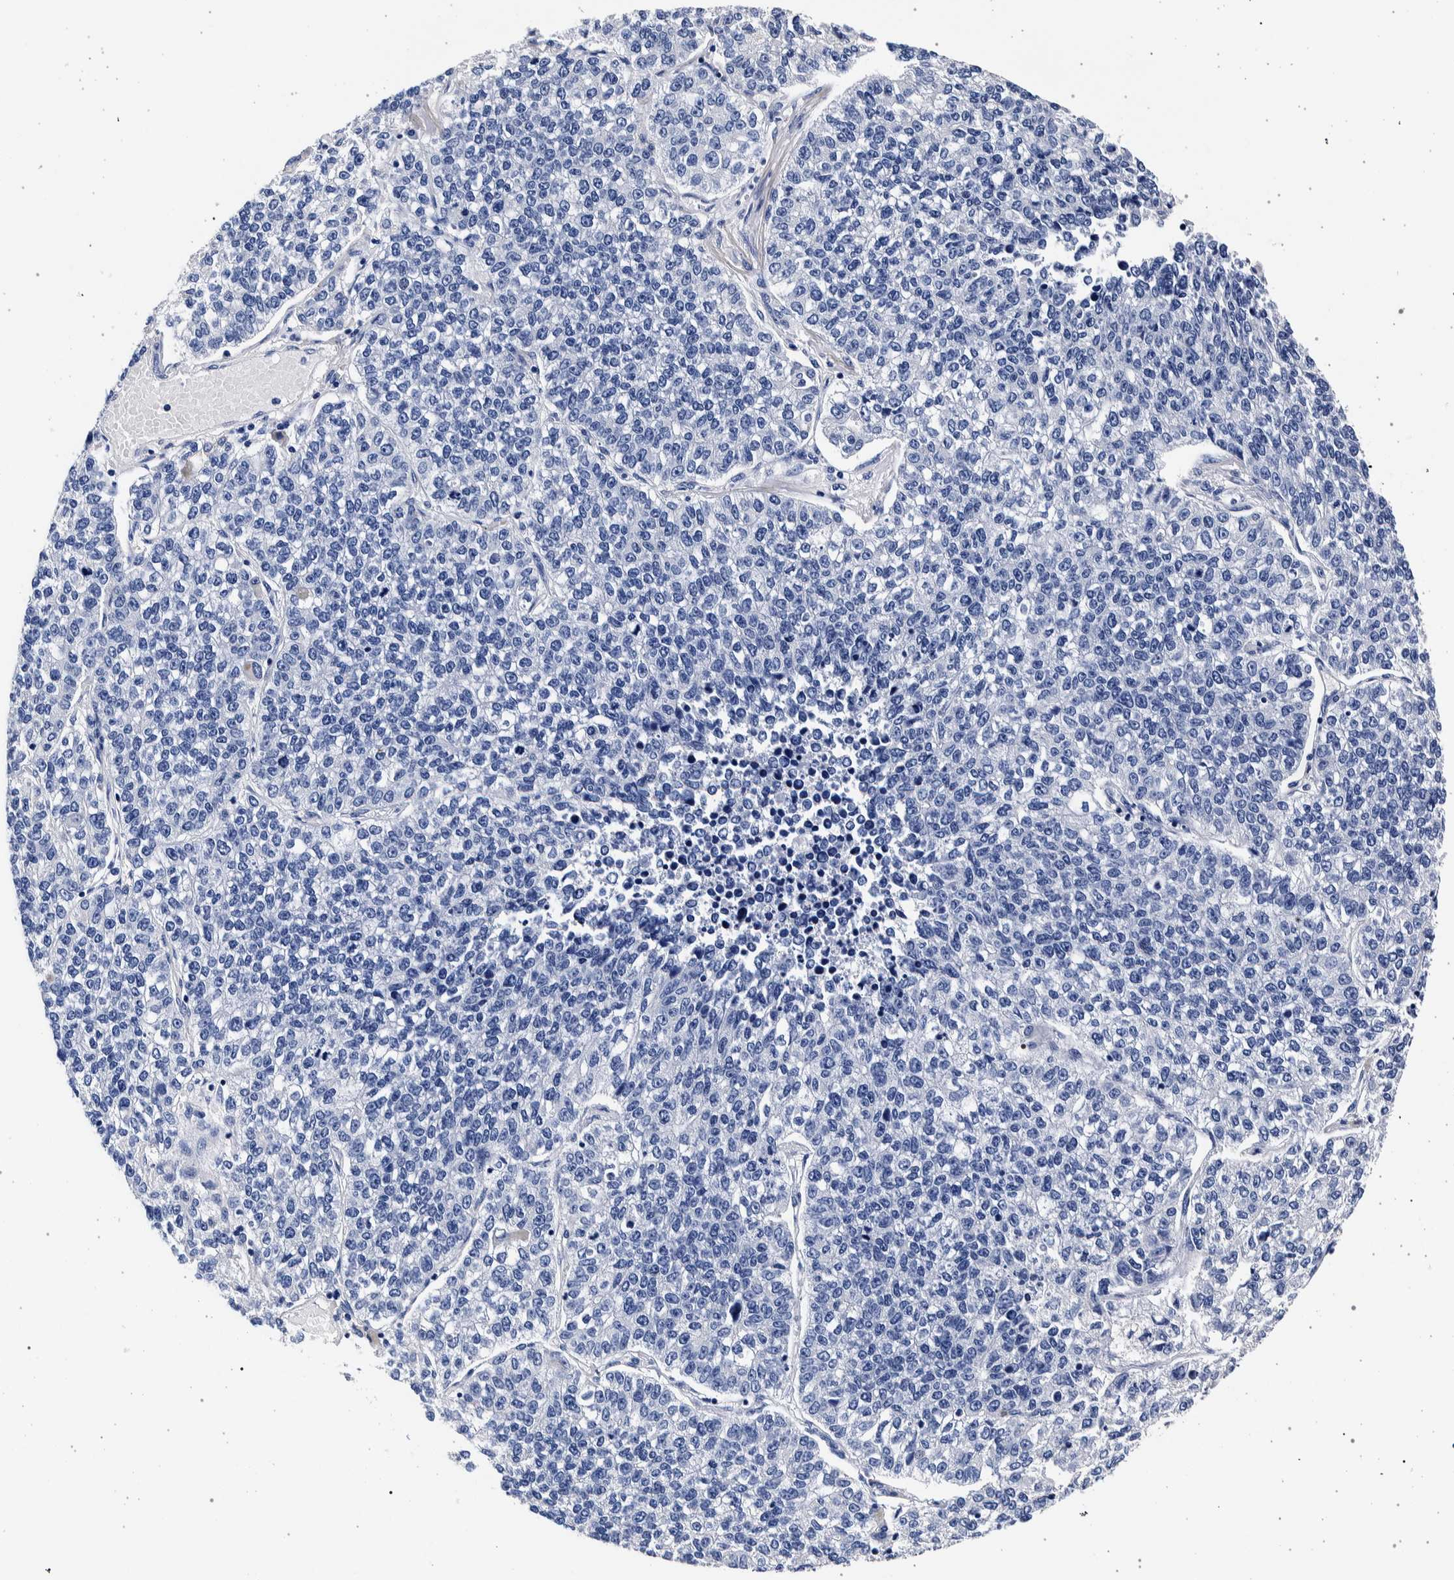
{"staining": {"intensity": "negative", "quantity": "none", "location": "none"}, "tissue": "lung cancer", "cell_type": "Tumor cells", "image_type": "cancer", "snomed": [{"axis": "morphology", "description": "Adenocarcinoma, NOS"}, {"axis": "topography", "description": "Lung"}], "caption": "High magnification brightfield microscopy of lung cancer (adenocarcinoma) stained with DAB (3,3'-diaminobenzidine) (brown) and counterstained with hematoxylin (blue): tumor cells show no significant staining.", "gene": "NIBAN2", "patient": {"sex": "male", "age": 49}}